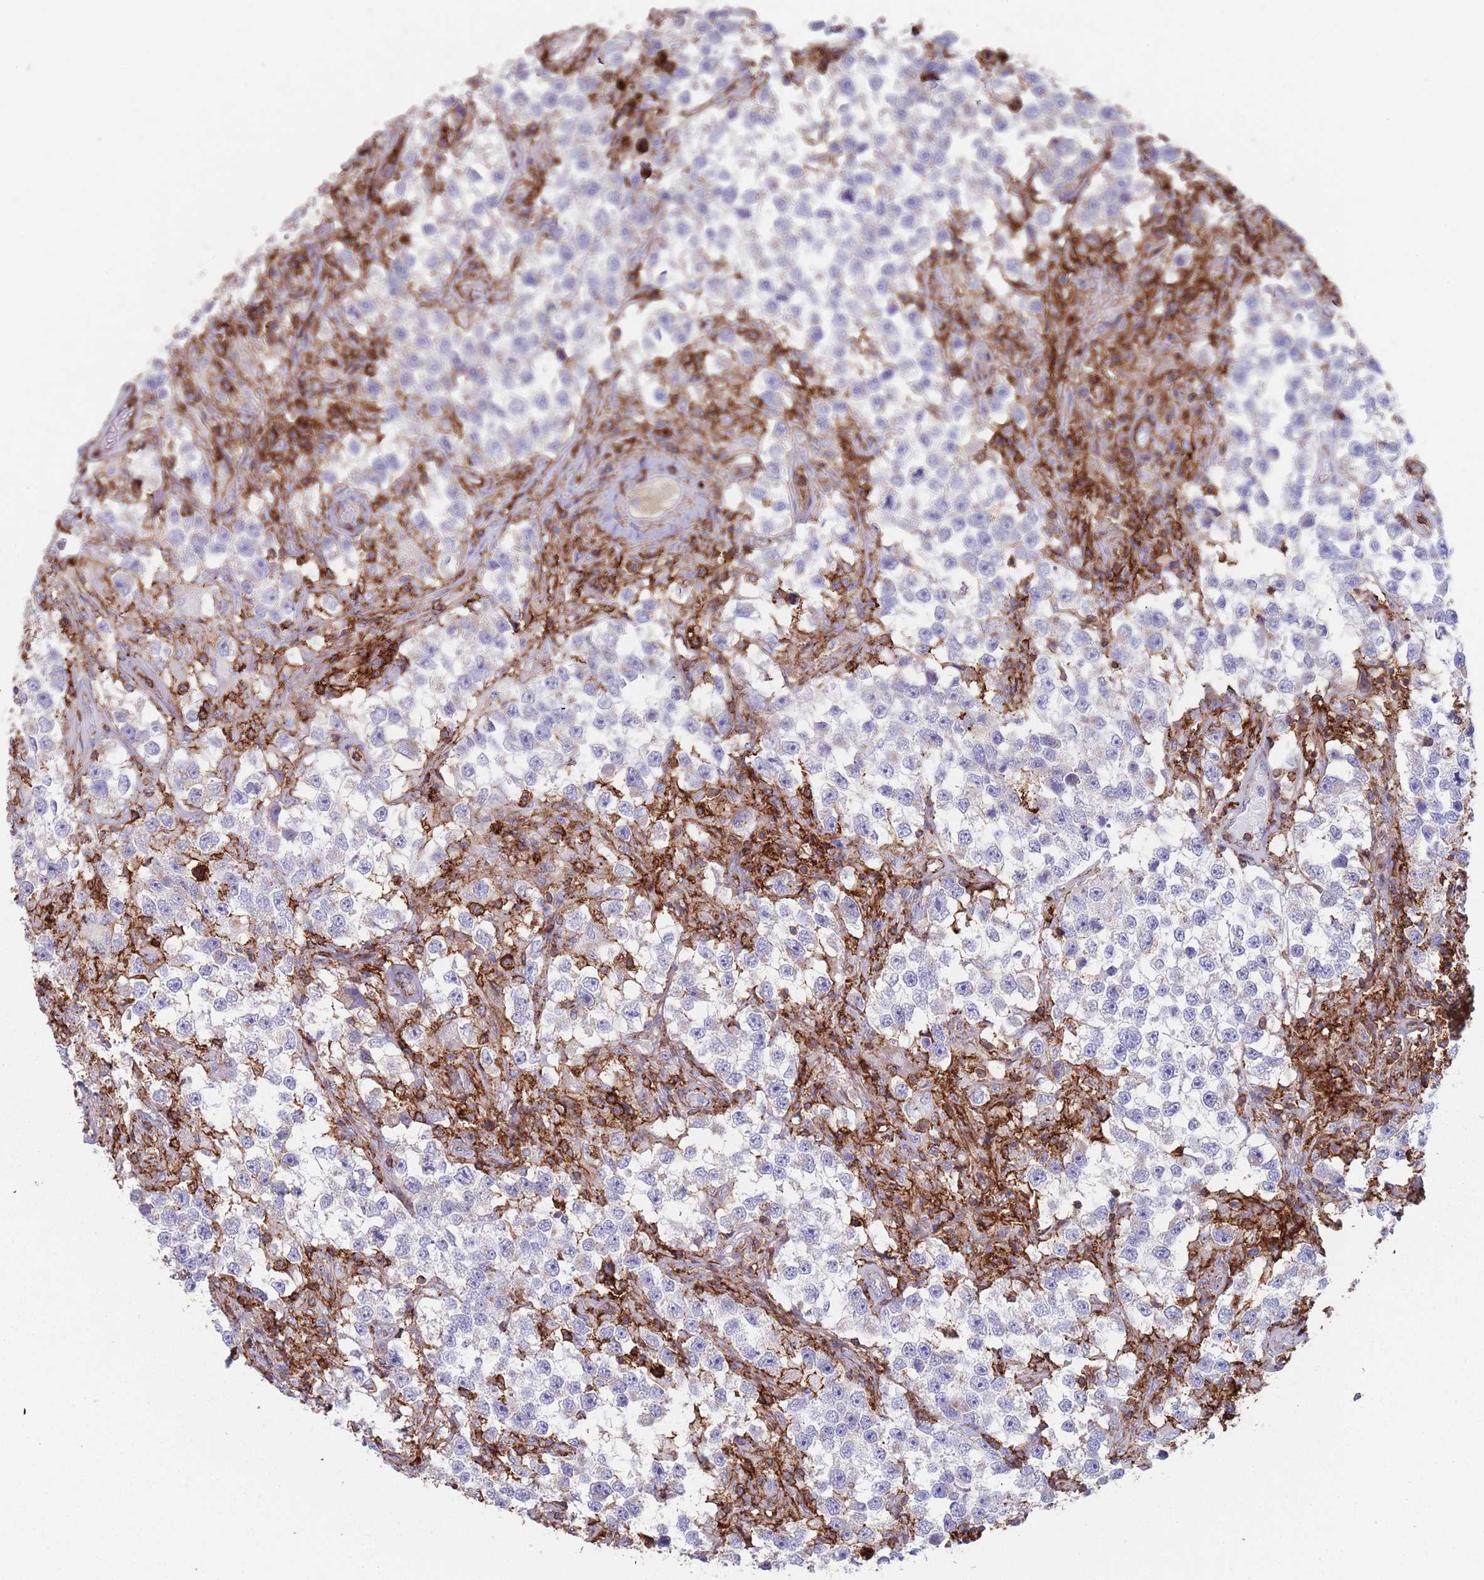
{"staining": {"intensity": "negative", "quantity": "none", "location": "none"}, "tissue": "testis cancer", "cell_type": "Tumor cells", "image_type": "cancer", "snomed": [{"axis": "morphology", "description": "Seminoma, NOS"}, {"axis": "topography", "description": "Testis"}], "caption": "This is a histopathology image of immunohistochemistry (IHC) staining of testis seminoma, which shows no expression in tumor cells.", "gene": "RNF144A", "patient": {"sex": "male", "age": 46}}